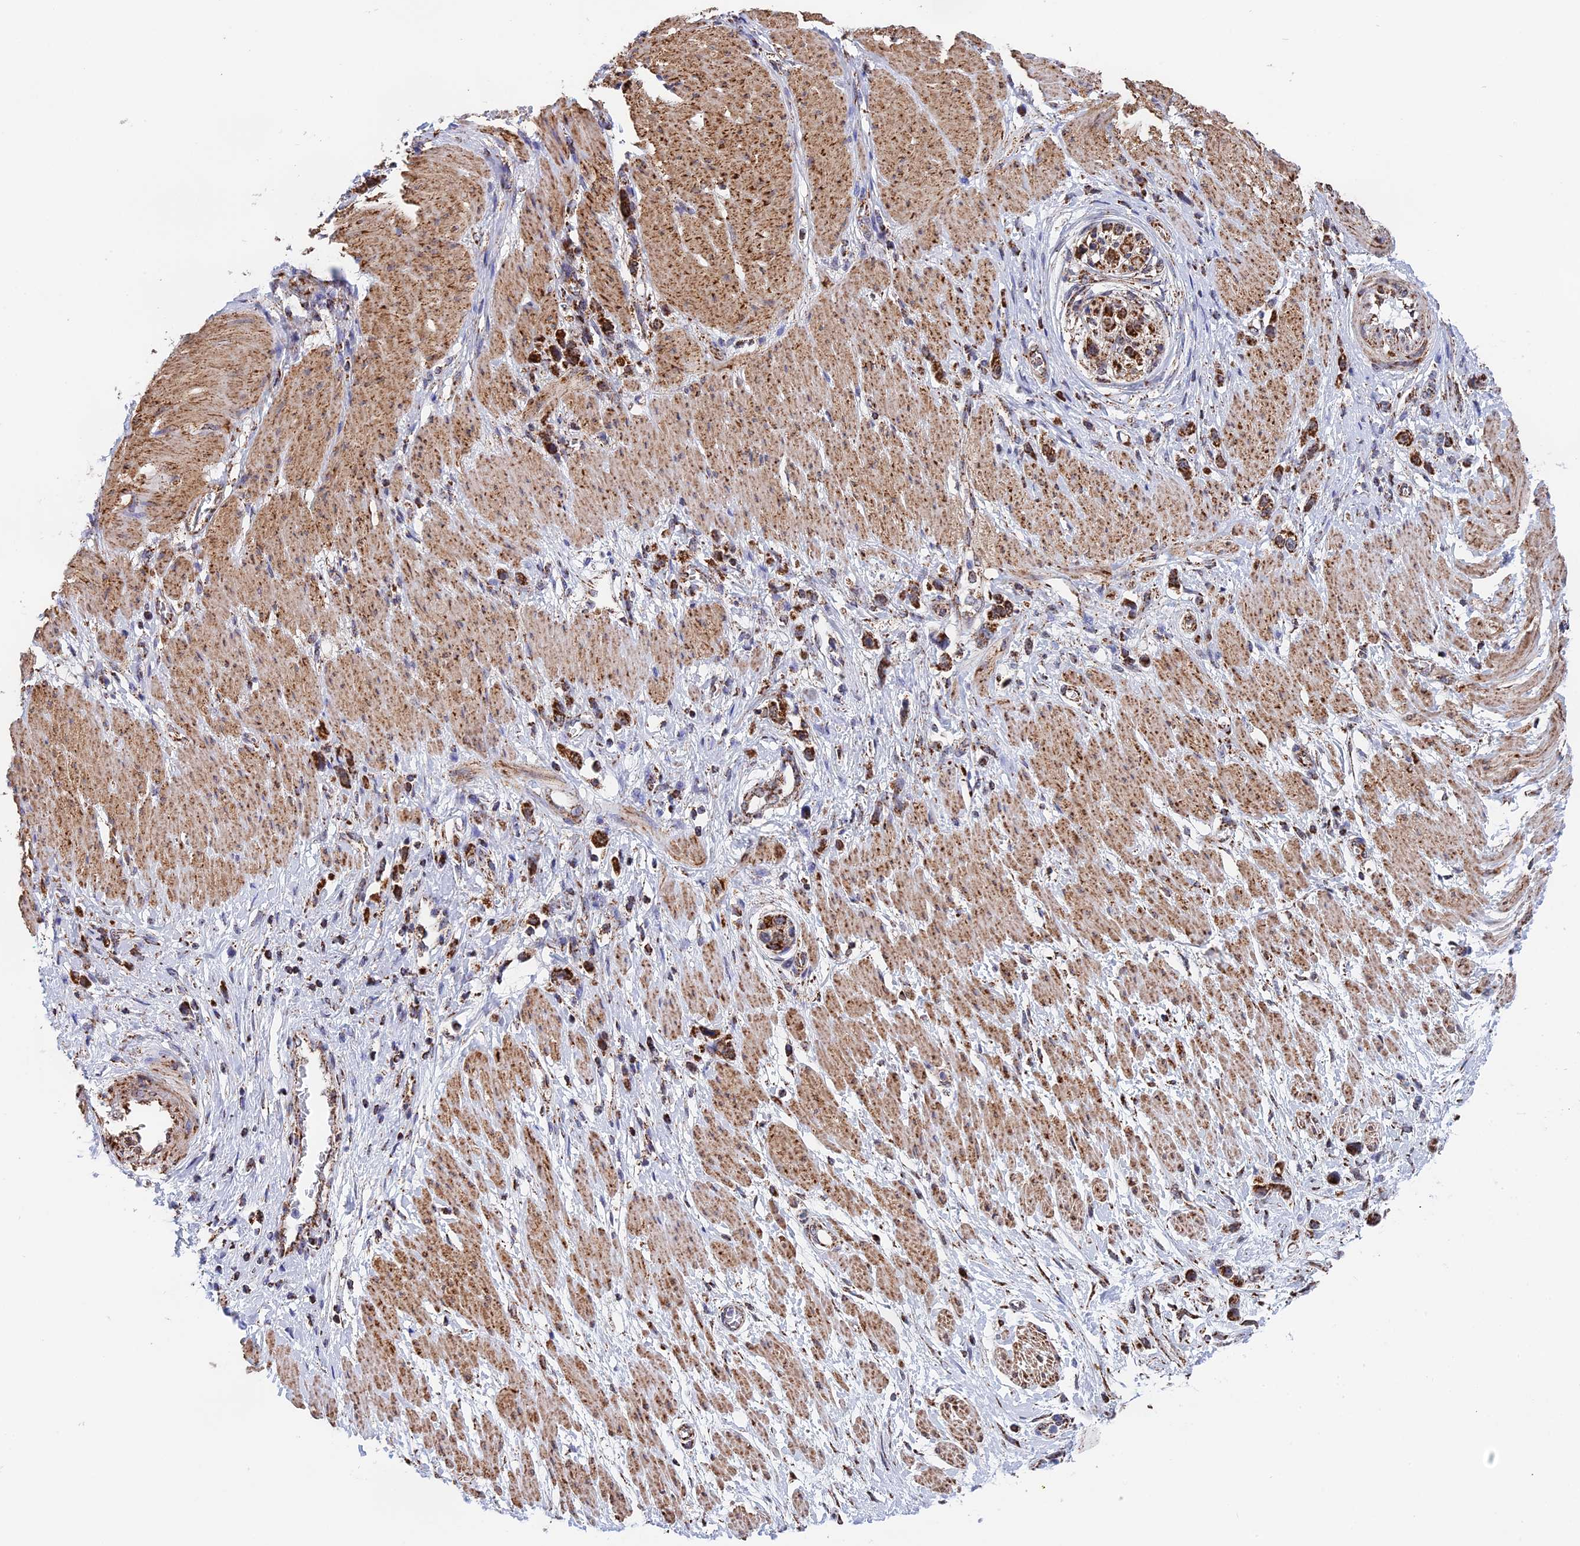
{"staining": {"intensity": "strong", "quantity": ">75%", "location": "cytoplasmic/membranous"}, "tissue": "stomach cancer", "cell_type": "Tumor cells", "image_type": "cancer", "snomed": [{"axis": "morphology", "description": "Normal tissue, NOS"}, {"axis": "morphology", "description": "Adenocarcinoma, NOS"}, {"axis": "topography", "description": "Stomach, upper"}, {"axis": "topography", "description": "Stomach"}], "caption": "Adenocarcinoma (stomach) stained with a protein marker displays strong staining in tumor cells.", "gene": "CDC16", "patient": {"sex": "female", "age": 65}}